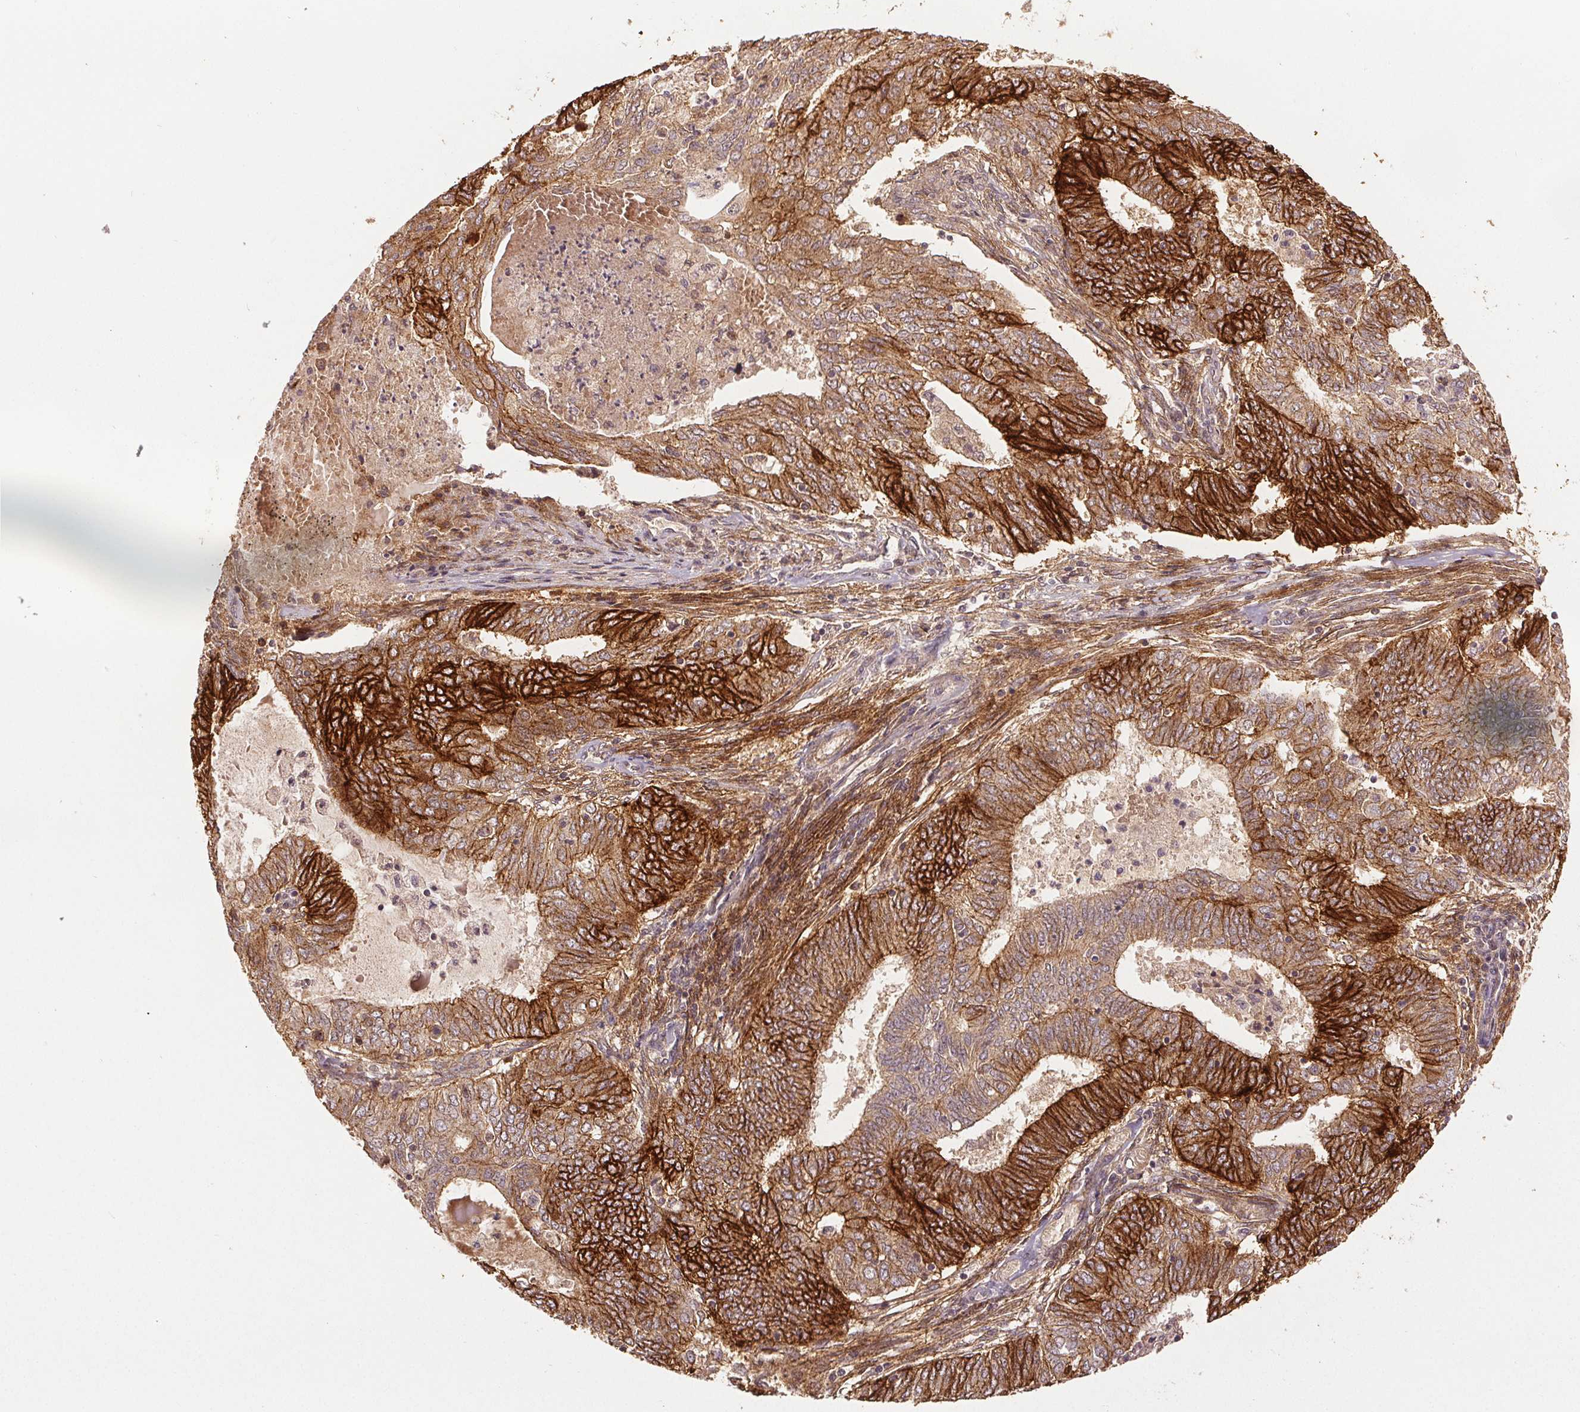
{"staining": {"intensity": "strong", "quantity": ">75%", "location": "cytoplasmic/membranous"}, "tissue": "endometrial cancer", "cell_type": "Tumor cells", "image_type": "cancer", "snomed": [{"axis": "morphology", "description": "Adenocarcinoma, NOS"}, {"axis": "topography", "description": "Endometrium"}], "caption": "A high amount of strong cytoplasmic/membranous expression is appreciated in approximately >75% of tumor cells in endometrial cancer (adenocarcinoma) tissue.", "gene": "EPHB3", "patient": {"sex": "female", "age": 62}}